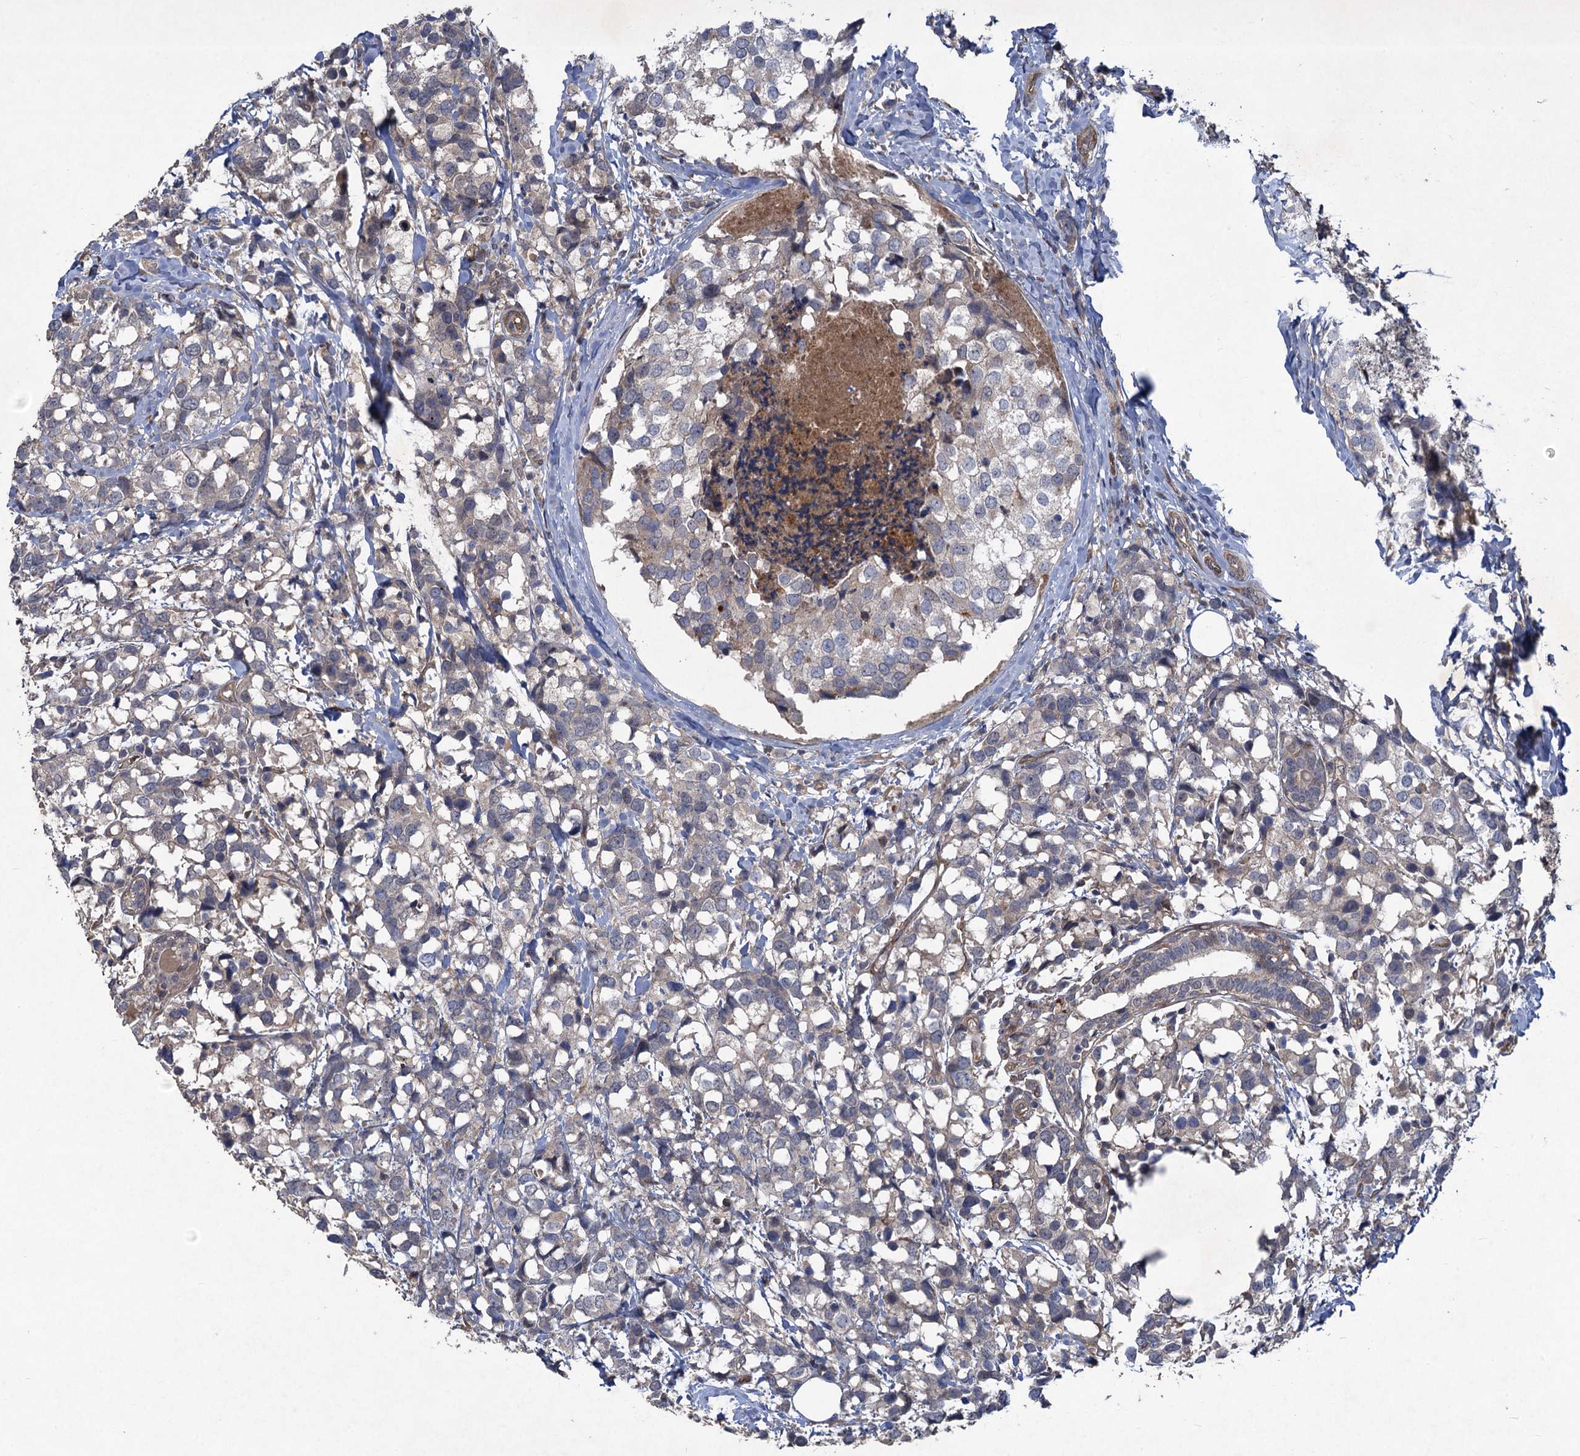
{"staining": {"intensity": "negative", "quantity": "none", "location": "none"}, "tissue": "breast cancer", "cell_type": "Tumor cells", "image_type": "cancer", "snomed": [{"axis": "morphology", "description": "Lobular carcinoma"}, {"axis": "topography", "description": "Breast"}], "caption": "This is an immunohistochemistry histopathology image of lobular carcinoma (breast). There is no expression in tumor cells.", "gene": "NUDT22", "patient": {"sex": "female", "age": 59}}